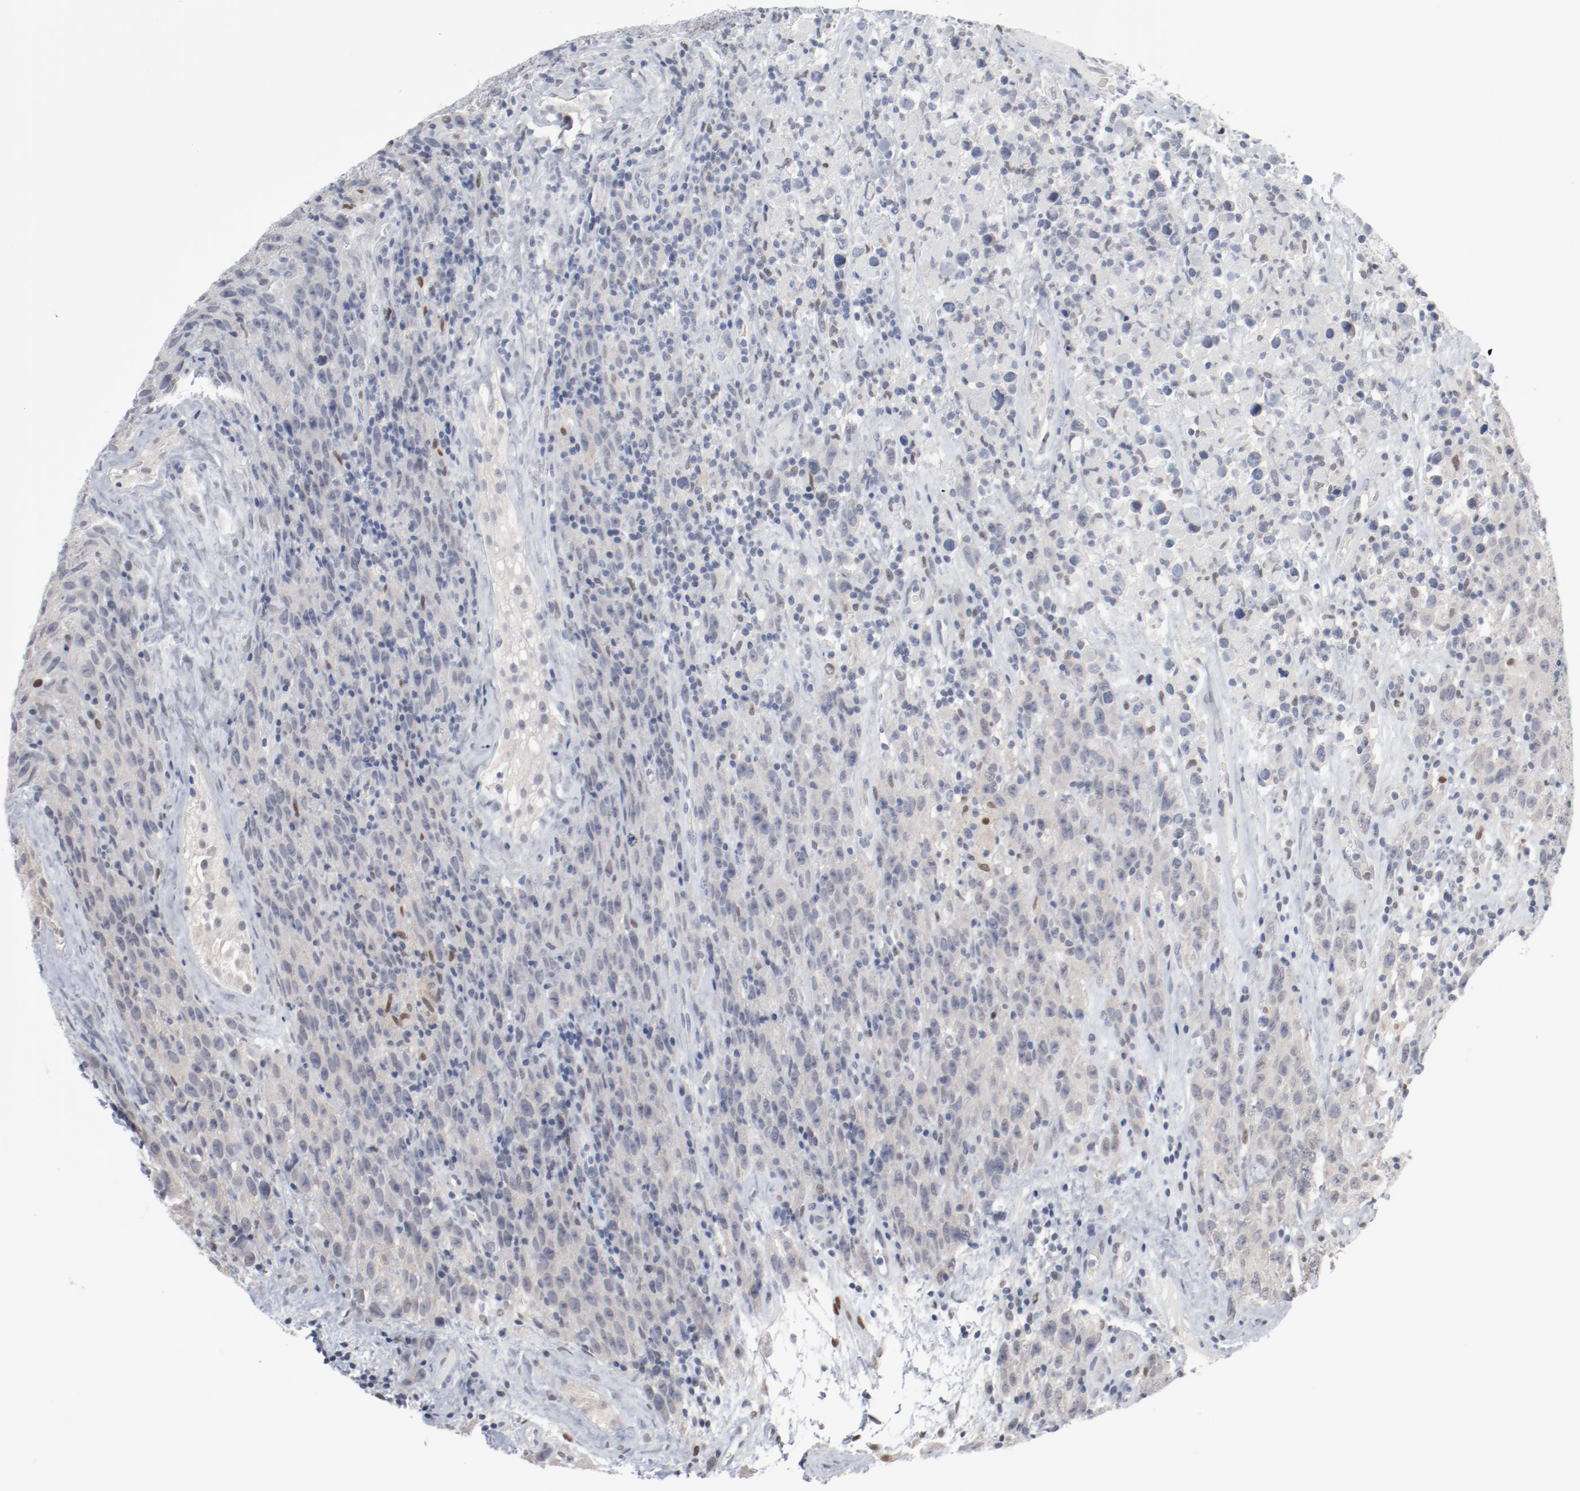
{"staining": {"intensity": "negative", "quantity": "none", "location": "none"}, "tissue": "testis cancer", "cell_type": "Tumor cells", "image_type": "cancer", "snomed": [{"axis": "morphology", "description": "Seminoma, NOS"}, {"axis": "topography", "description": "Testis"}], "caption": "High power microscopy micrograph of an IHC photomicrograph of seminoma (testis), revealing no significant staining in tumor cells.", "gene": "FOXN2", "patient": {"sex": "male", "age": 52}}